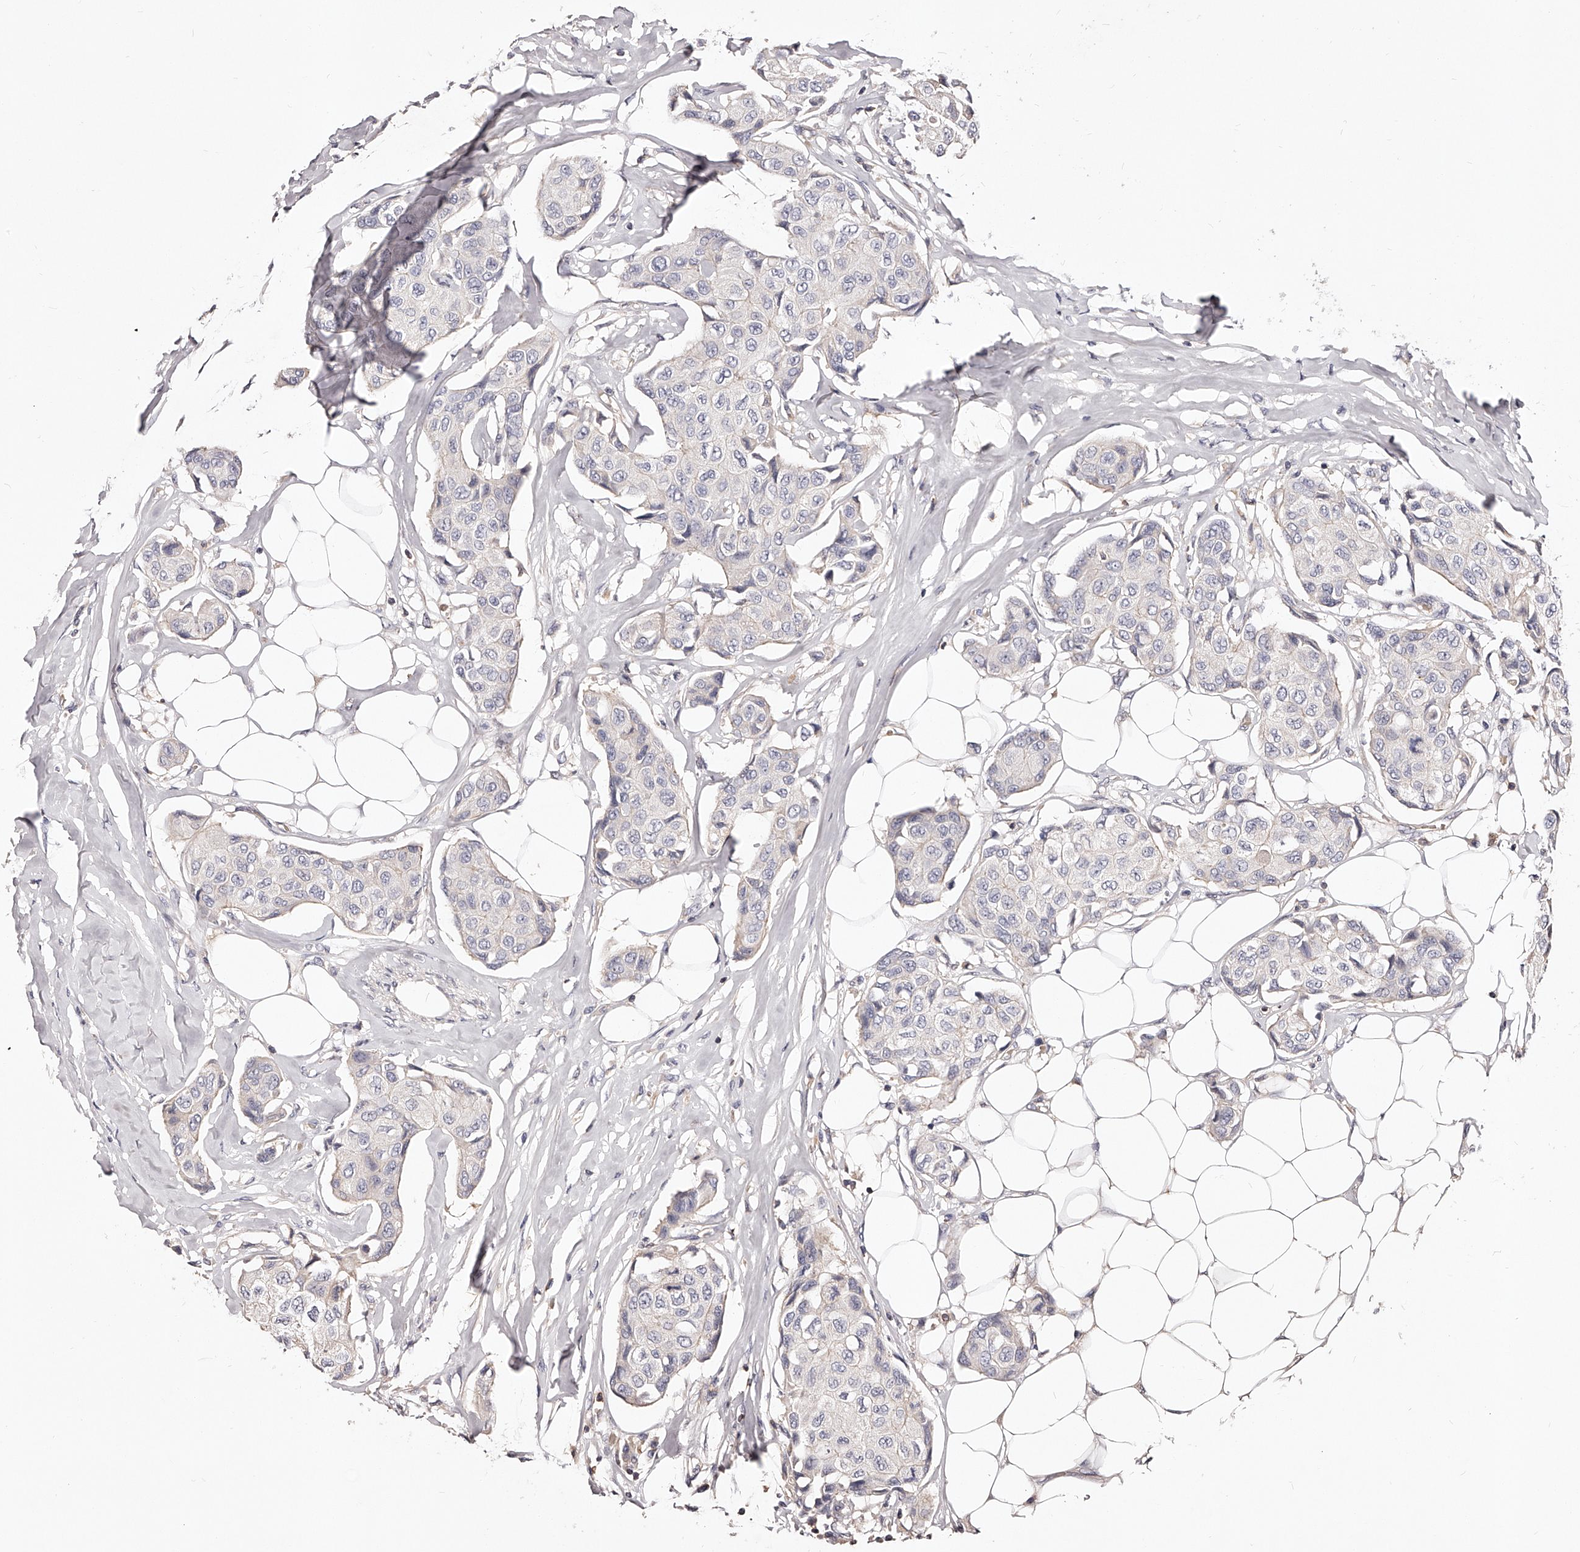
{"staining": {"intensity": "negative", "quantity": "none", "location": "none"}, "tissue": "breast cancer", "cell_type": "Tumor cells", "image_type": "cancer", "snomed": [{"axis": "morphology", "description": "Duct carcinoma"}, {"axis": "topography", "description": "Breast"}], "caption": "Micrograph shows no protein staining in tumor cells of intraductal carcinoma (breast) tissue. (Brightfield microscopy of DAB (3,3'-diaminobenzidine) immunohistochemistry at high magnification).", "gene": "PHACTR1", "patient": {"sex": "female", "age": 80}}